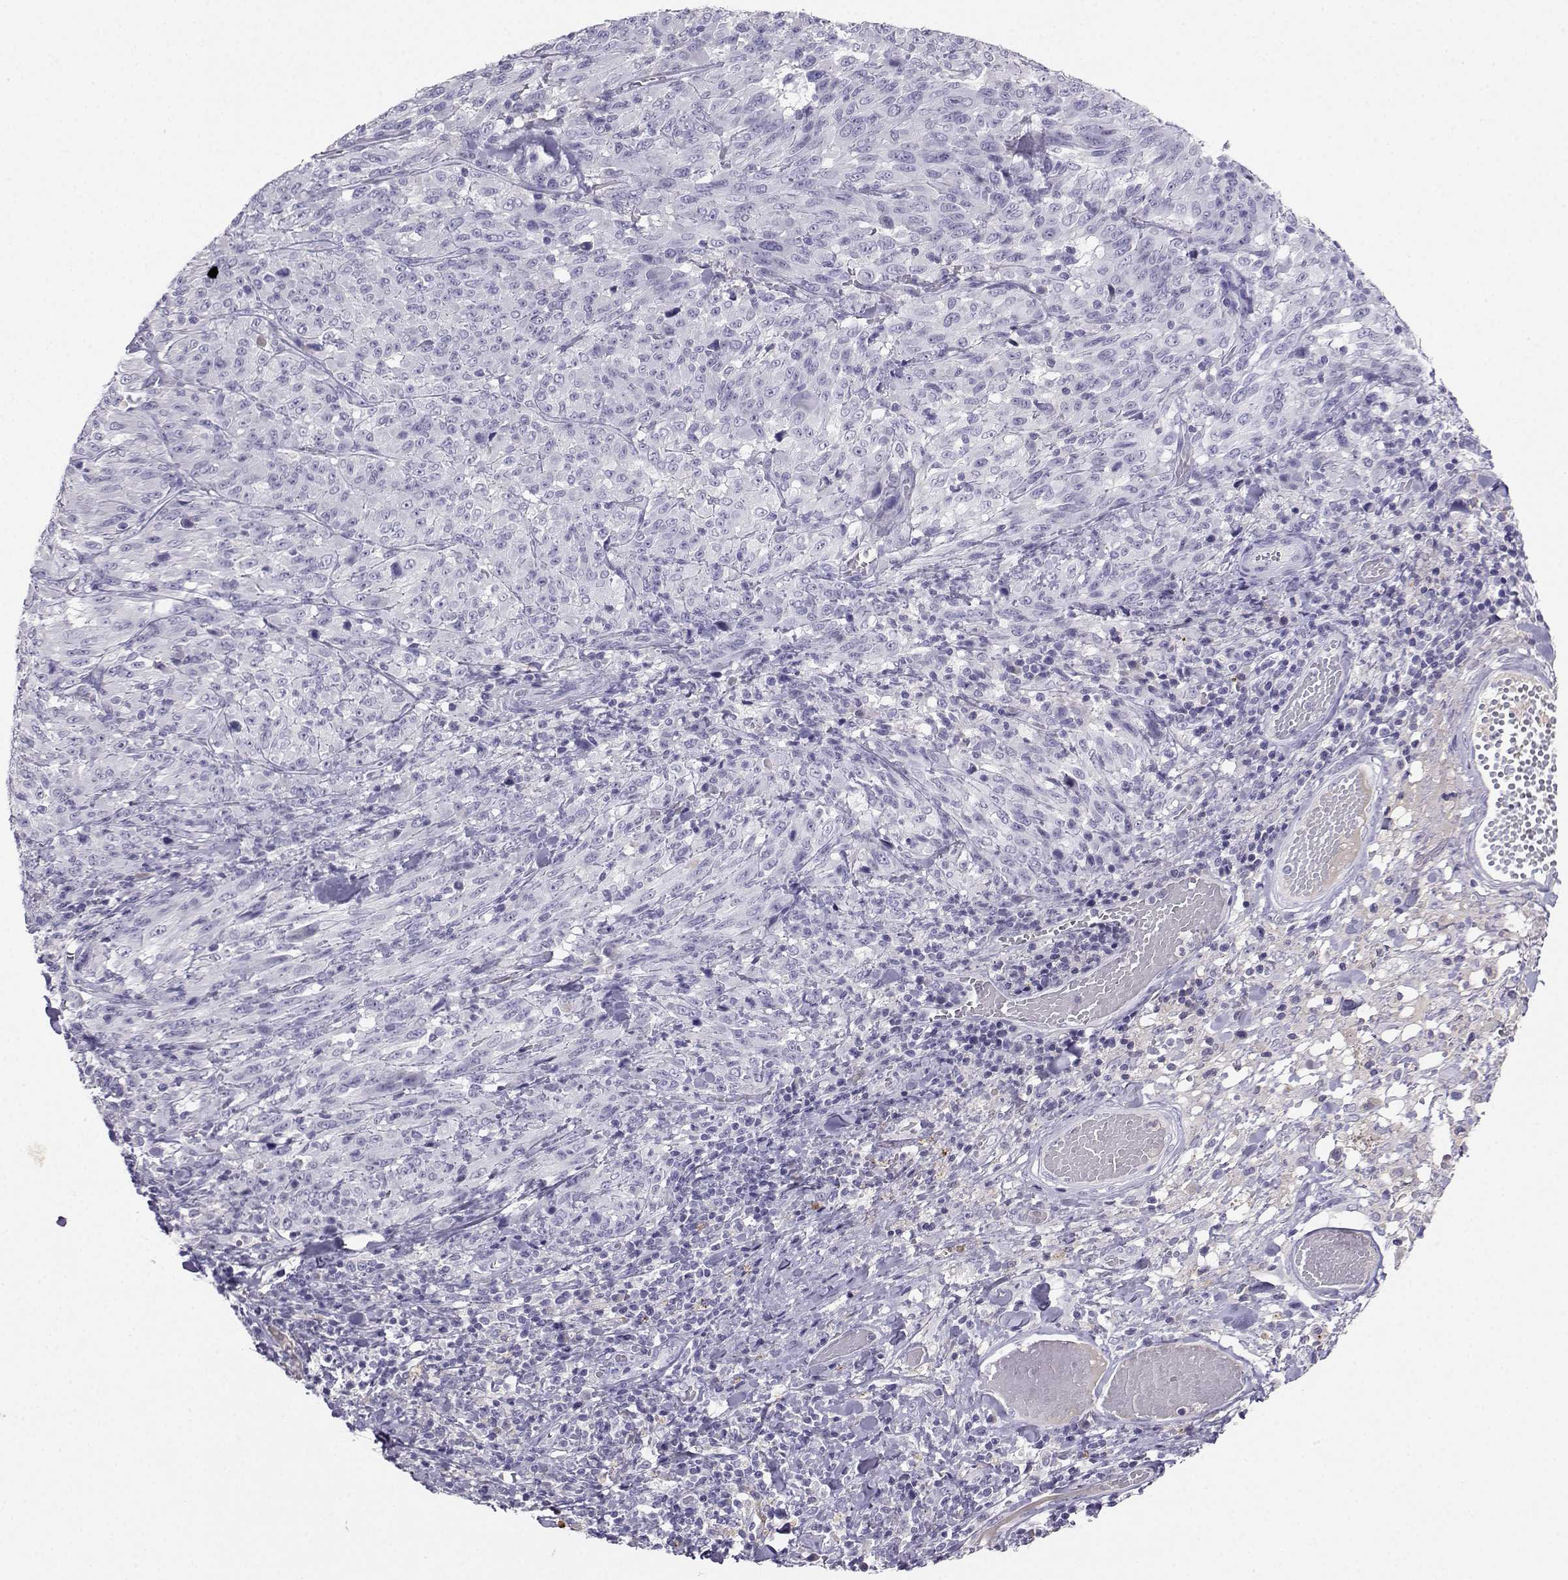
{"staining": {"intensity": "negative", "quantity": "none", "location": "none"}, "tissue": "melanoma", "cell_type": "Tumor cells", "image_type": "cancer", "snomed": [{"axis": "morphology", "description": "Malignant melanoma, NOS"}, {"axis": "topography", "description": "Skin"}], "caption": "This is an immunohistochemistry photomicrograph of melanoma. There is no staining in tumor cells.", "gene": "GRIK4", "patient": {"sex": "female", "age": 91}}